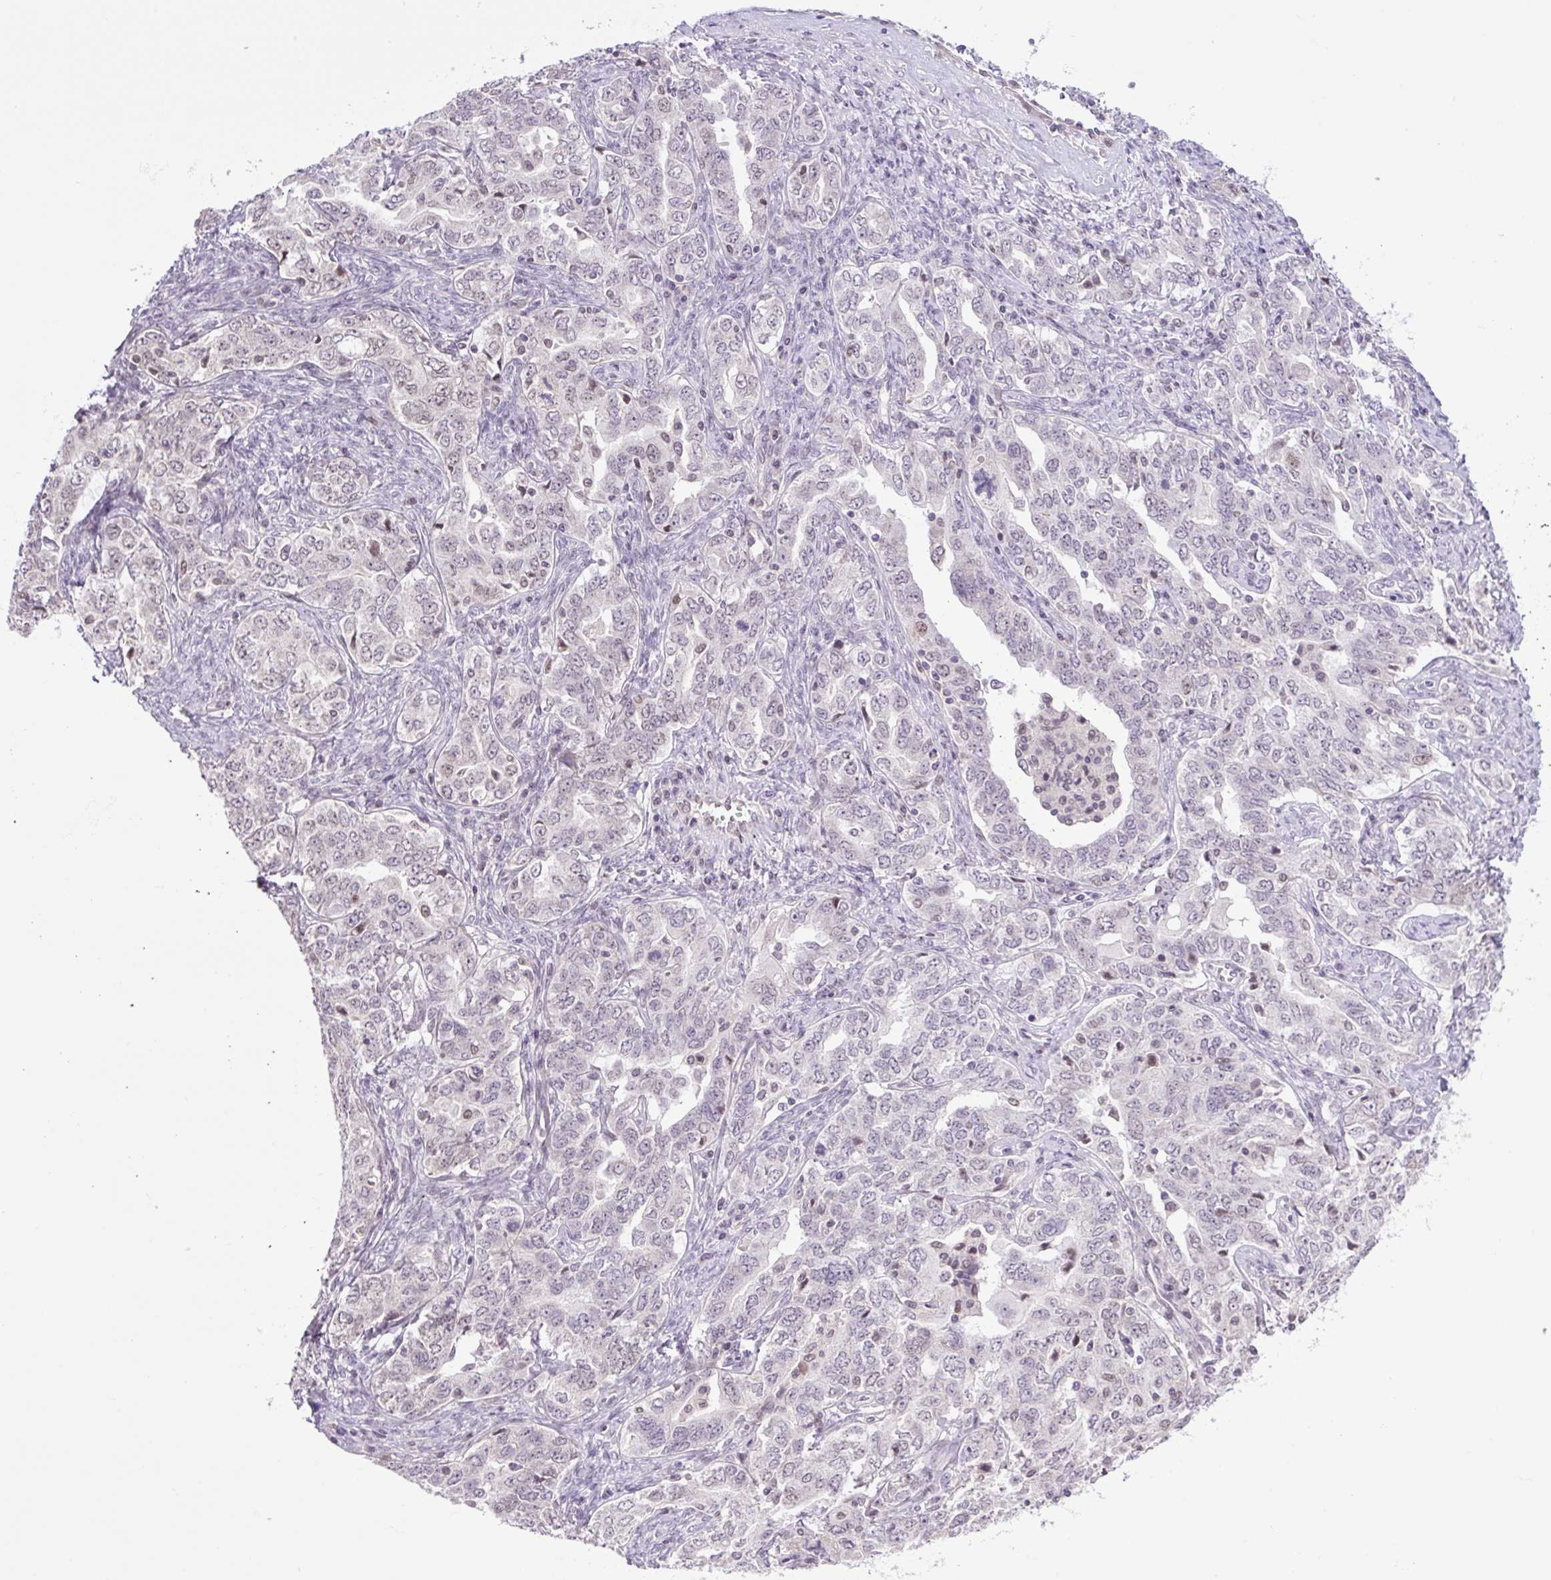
{"staining": {"intensity": "weak", "quantity": "25%-75%", "location": "nuclear"}, "tissue": "ovarian cancer", "cell_type": "Tumor cells", "image_type": "cancer", "snomed": [{"axis": "morphology", "description": "Carcinoma, endometroid"}, {"axis": "topography", "description": "Ovary"}], "caption": "About 25%-75% of tumor cells in endometroid carcinoma (ovarian) demonstrate weak nuclear protein expression as visualized by brown immunohistochemical staining.", "gene": "KPNA1", "patient": {"sex": "female", "age": 62}}